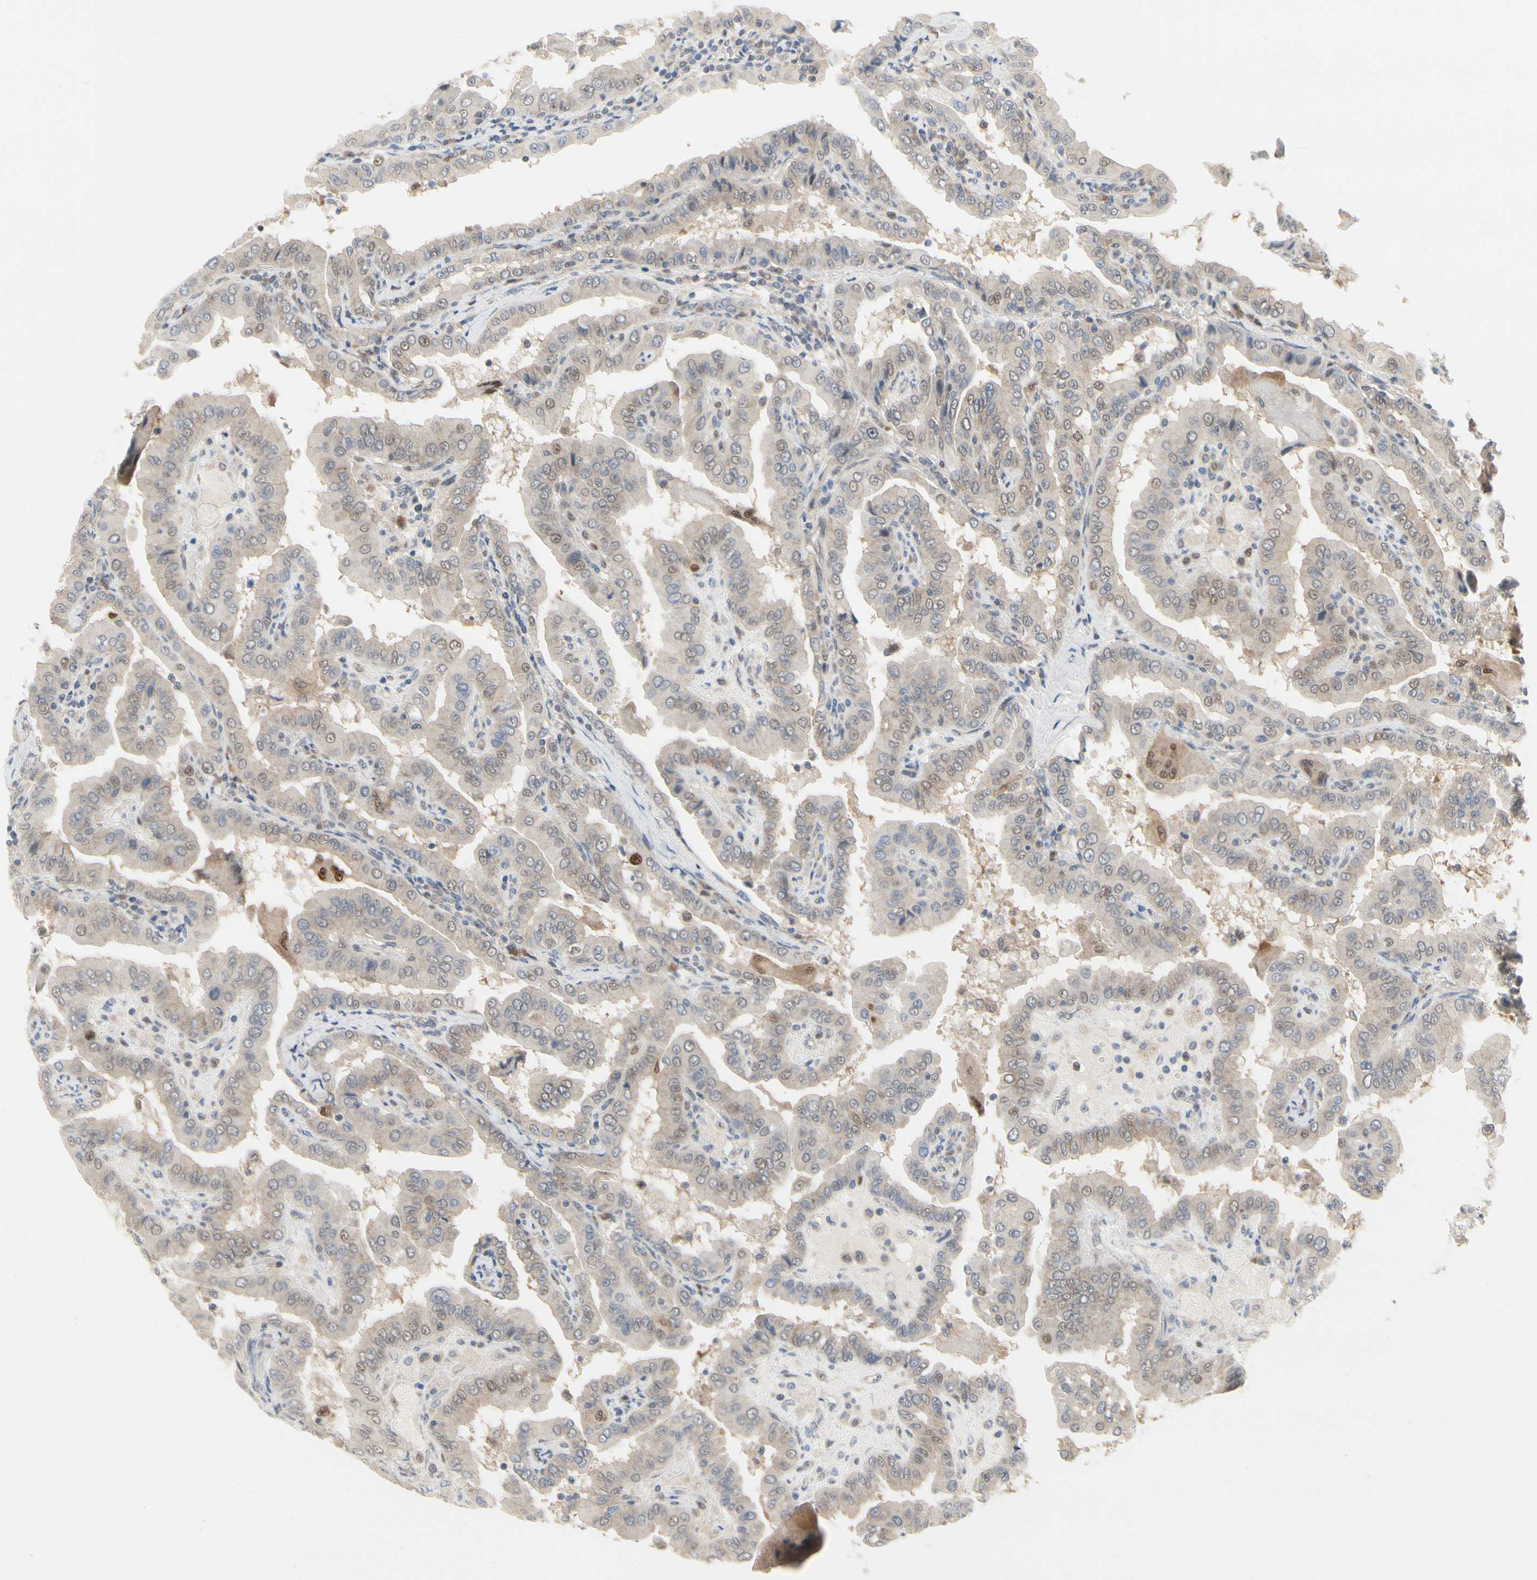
{"staining": {"intensity": "weak", "quantity": ">75%", "location": "cytoplasmic/membranous"}, "tissue": "thyroid cancer", "cell_type": "Tumor cells", "image_type": "cancer", "snomed": [{"axis": "morphology", "description": "Papillary adenocarcinoma, NOS"}, {"axis": "topography", "description": "Thyroid gland"}], "caption": "A high-resolution image shows immunohistochemistry (IHC) staining of thyroid papillary adenocarcinoma, which exhibits weak cytoplasmic/membranous staining in approximately >75% of tumor cells. (Brightfield microscopy of DAB IHC at high magnification).", "gene": "CDK5", "patient": {"sex": "male", "age": 33}}